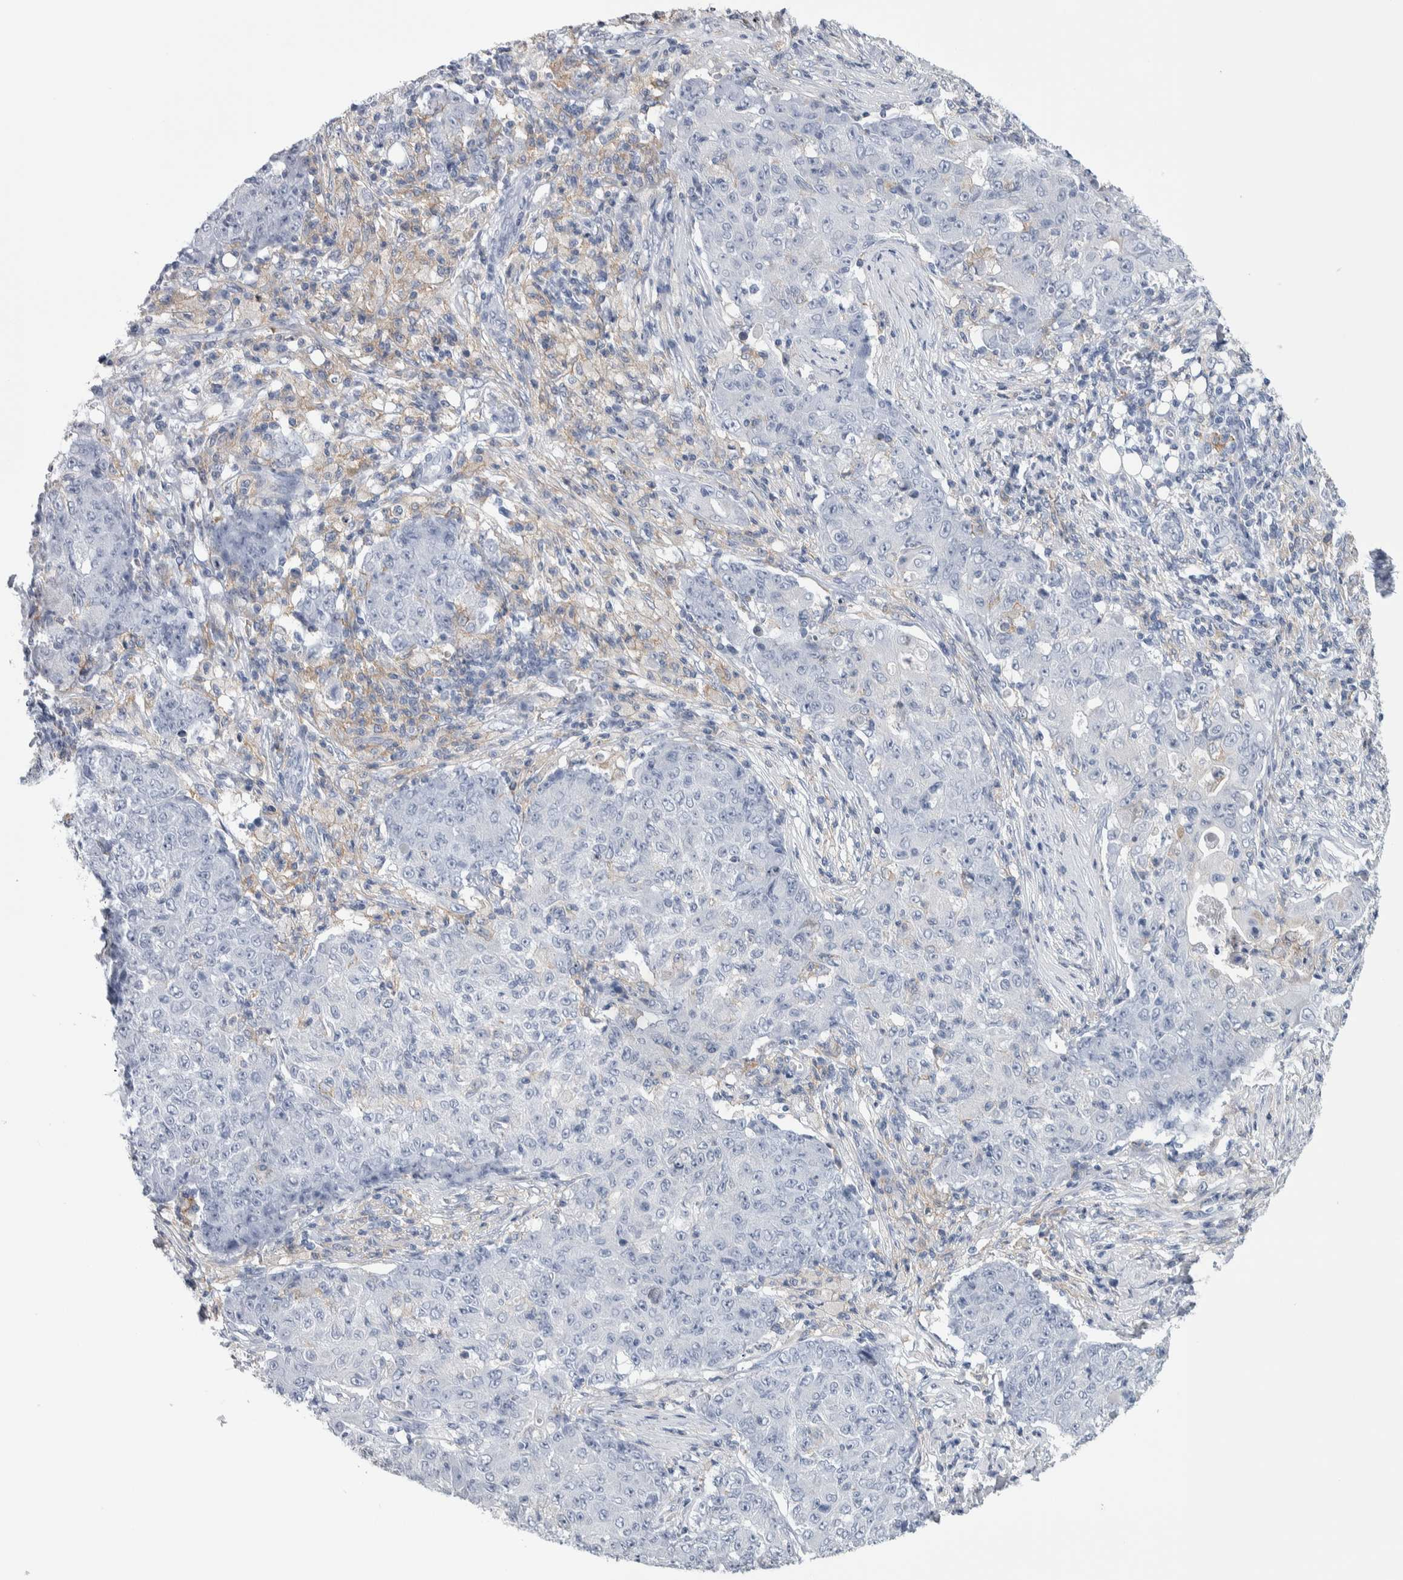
{"staining": {"intensity": "negative", "quantity": "none", "location": "none"}, "tissue": "ovarian cancer", "cell_type": "Tumor cells", "image_type": "cancer", "snomed": [{"axis": "morphology", "description": "Carcinoma, endometroid"}, {"axis": "topography", "description": "Ovary"}], "caption": "Ovarian cancer (endometroid carcinoma) was stained to show a protein in brown. There is no significant positivity in tumor cells.", "gene": "SKAP2", "patient": {"sex": "female", "age": 42}}